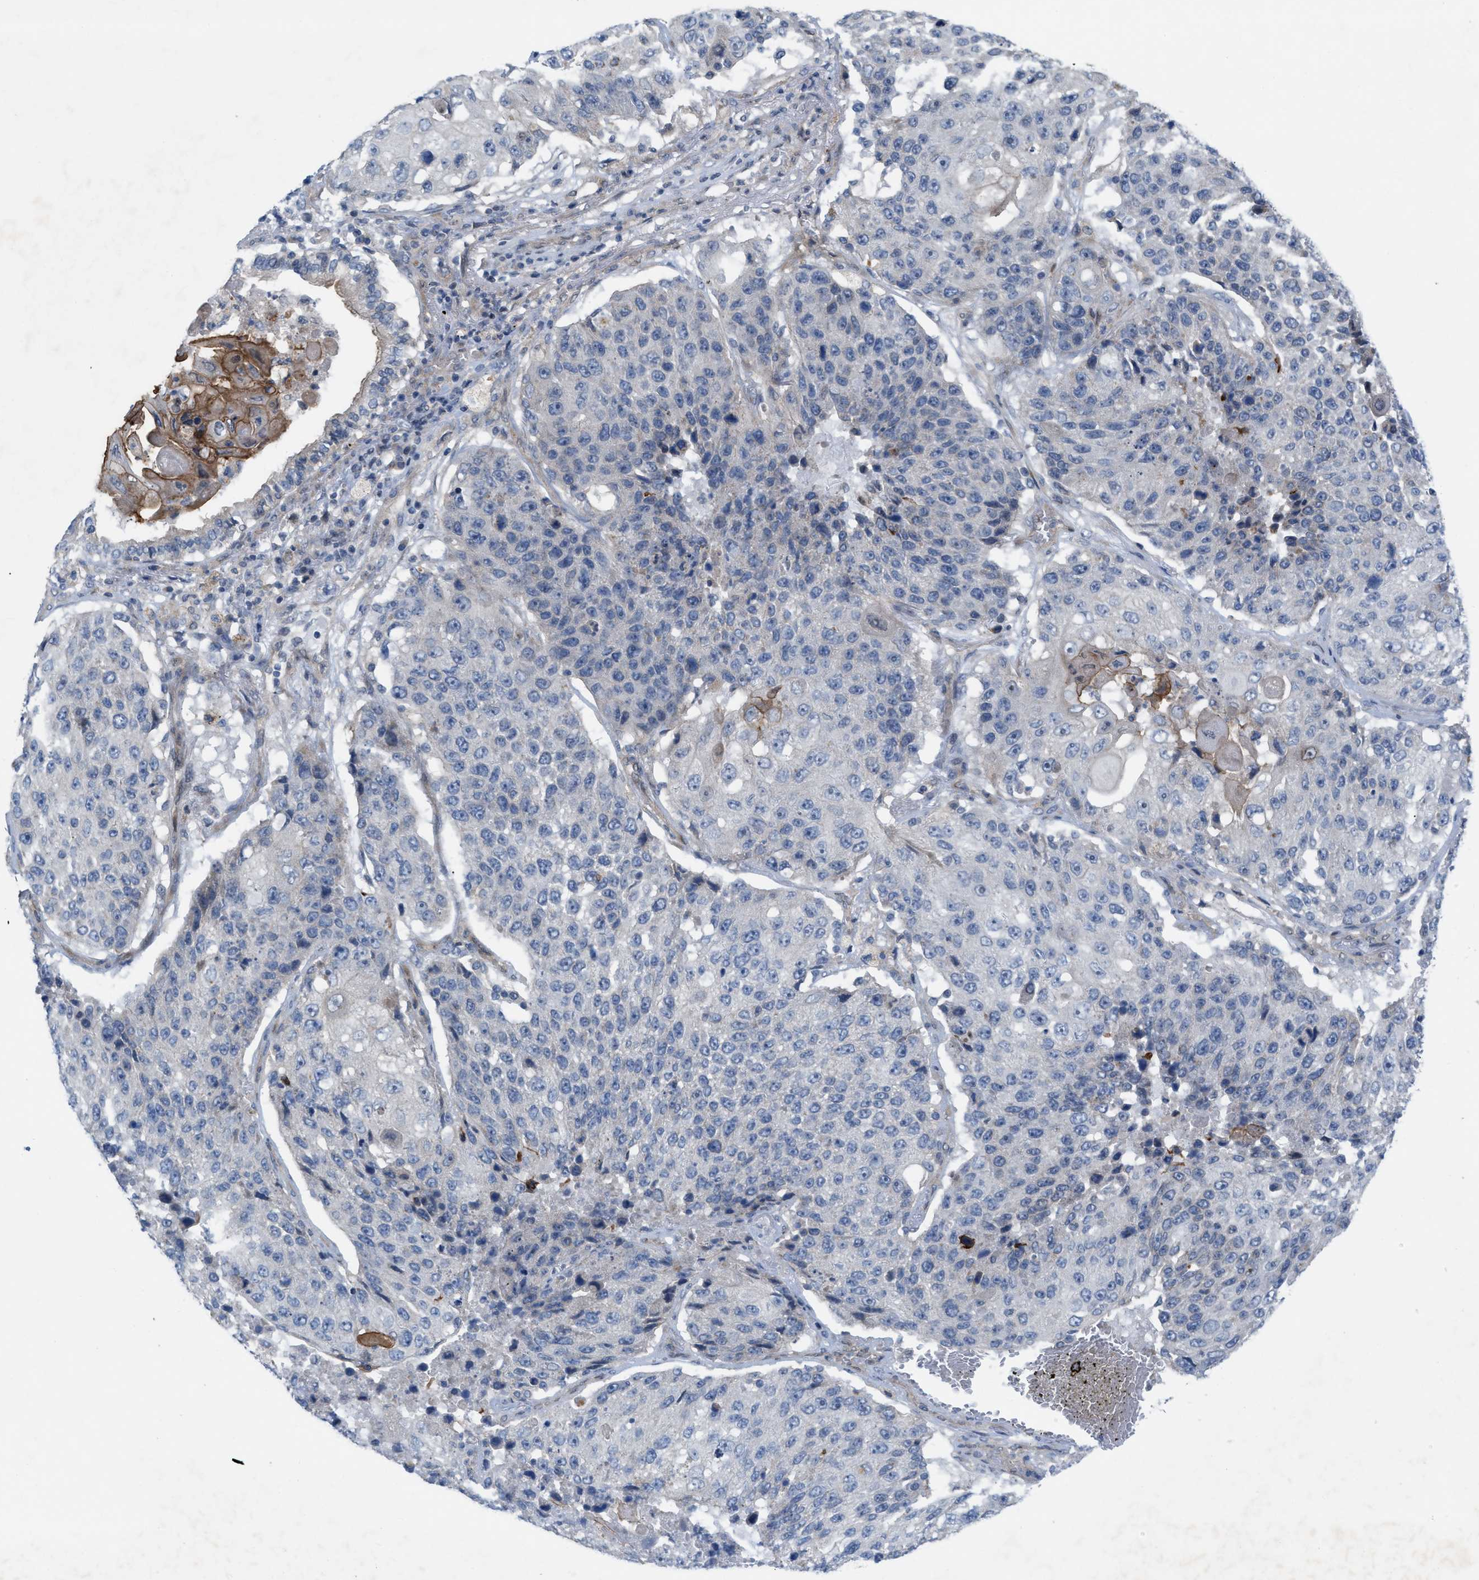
{"staining": {"intensity": "negative", "quantity": "none", "location": "none"}, "tissue": "lung cancer", "cell_type": "Tumor cells", "image_type": "cancer", "snomed": [{"axis": "morphology", "description": "Squamous cell carcinoma, NOS"}, {"axis": "topography", "description": "Lung"}], "caption": "Tumor cells show no significant expression in lung cancer.", "gene": "NDEL1", "patient": {"sex": "male", "age": 61}}